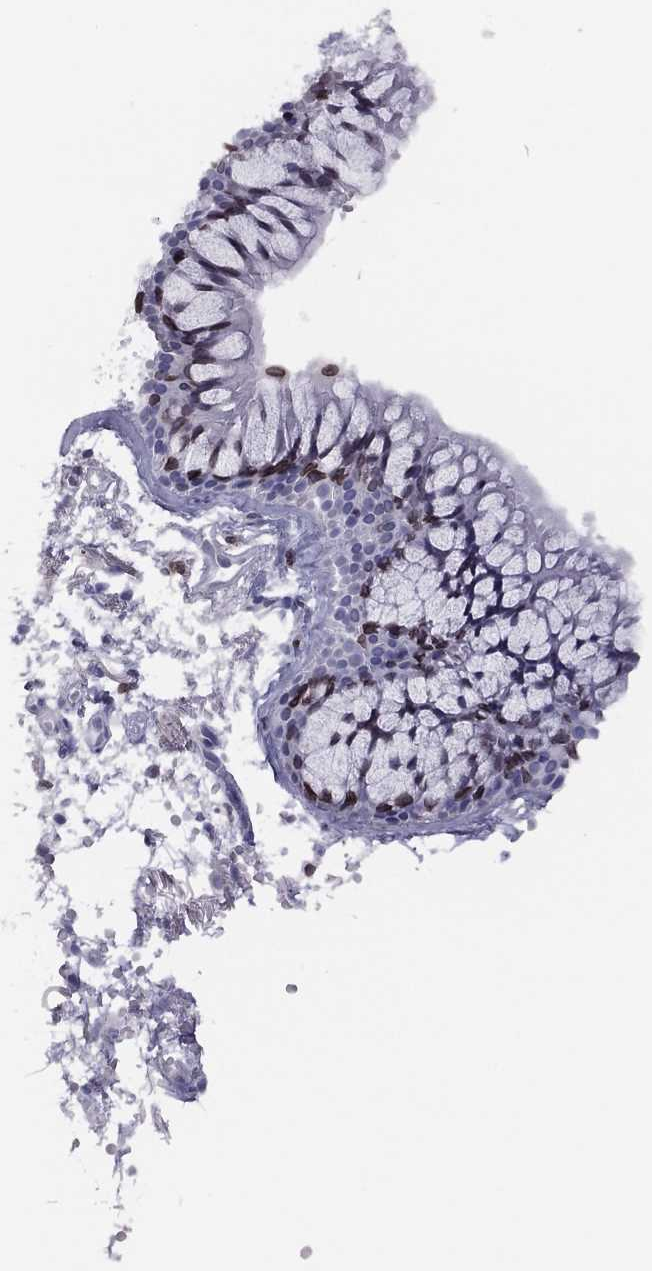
{"staining": {"intensity": "moderate", "quantity": "<25%", "location": "cytoplasmic/membranous,nuclear"}, "tissue": "bronchus", "cell_type": "Respiratory epithelial cells", "image_type": "normal", "snomed": [{"axis": "morphology", "description": "Normal tissue, NOS"}, {"axis": "topography", "description": "Cartilage tissue"}, {"axis": "topography", "description": "Bronchus"}], "caption": "Protein staining of normal bronchus exhibits moderate cytoplasmic/membranous,nuclear positivity in approximately <25% of respiratory epithelial cells.", "gene": "ESPL1", "patient": {"sex": "male", "age": 66}}